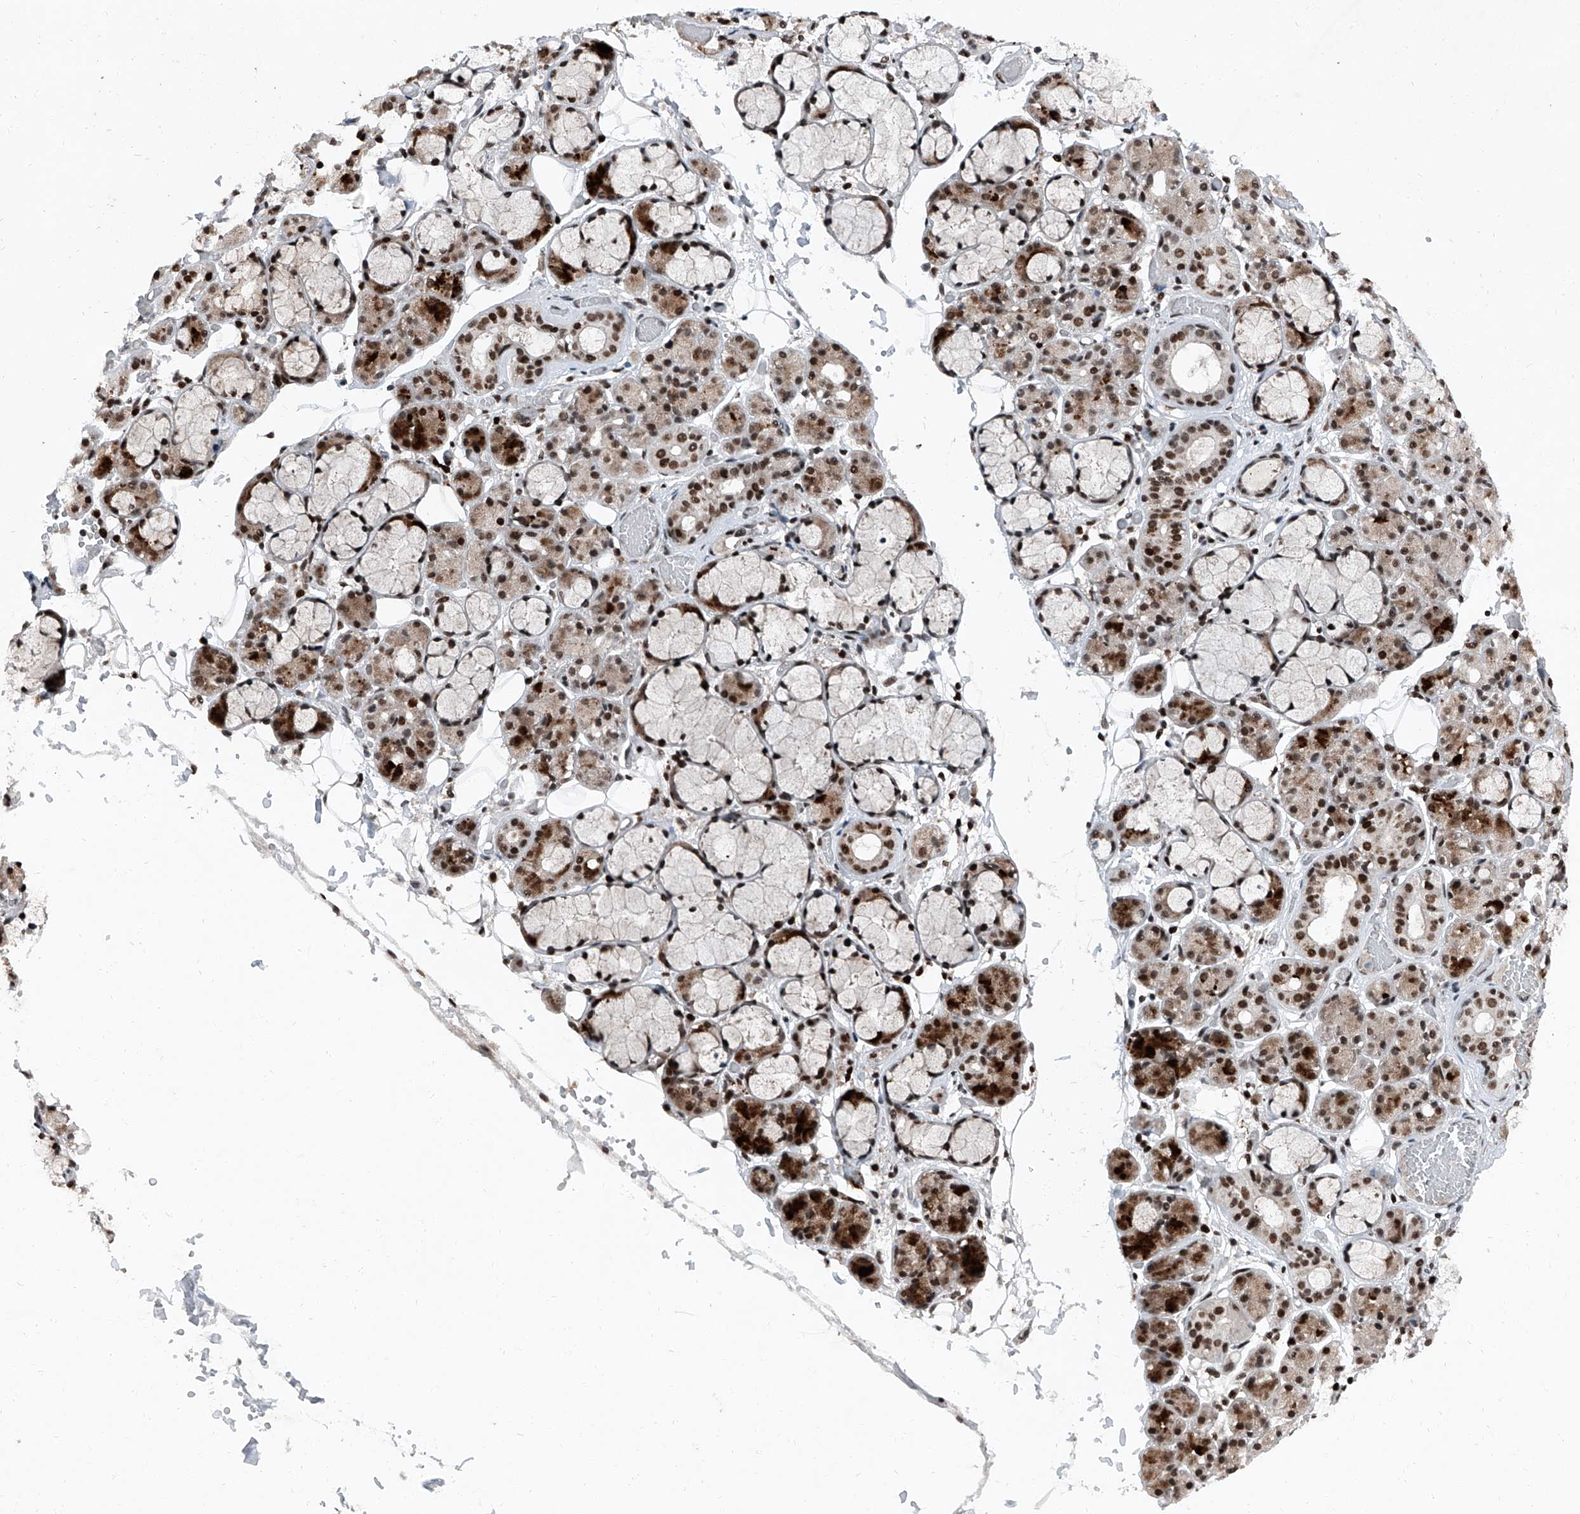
{"staining": {"intensity": "strong", "quantity": ">75%", "location": "cytoplasmic/membranous,nuclear"}, "tissue": "salivary gland", "cell_type": "Glandular cells", "image_type": "normal", "snomed": [{"axis": "morphology", "description": "Normal tissue, NOS"}, {"axis": "topography", "description": "Salivary gland"}], "caption": "Brown immunohistochemical staining in unremarkable human salivary gland reveals strong cytoplasmic/membranous,nuclear expression in about >75% of glandular cells. (DAB (3,3'-diaminobenzidine) = brown stain, brightfield microscopy at high magnification).", "gene": "BMI1", "patient": {"sex": "male", "age": 63}}